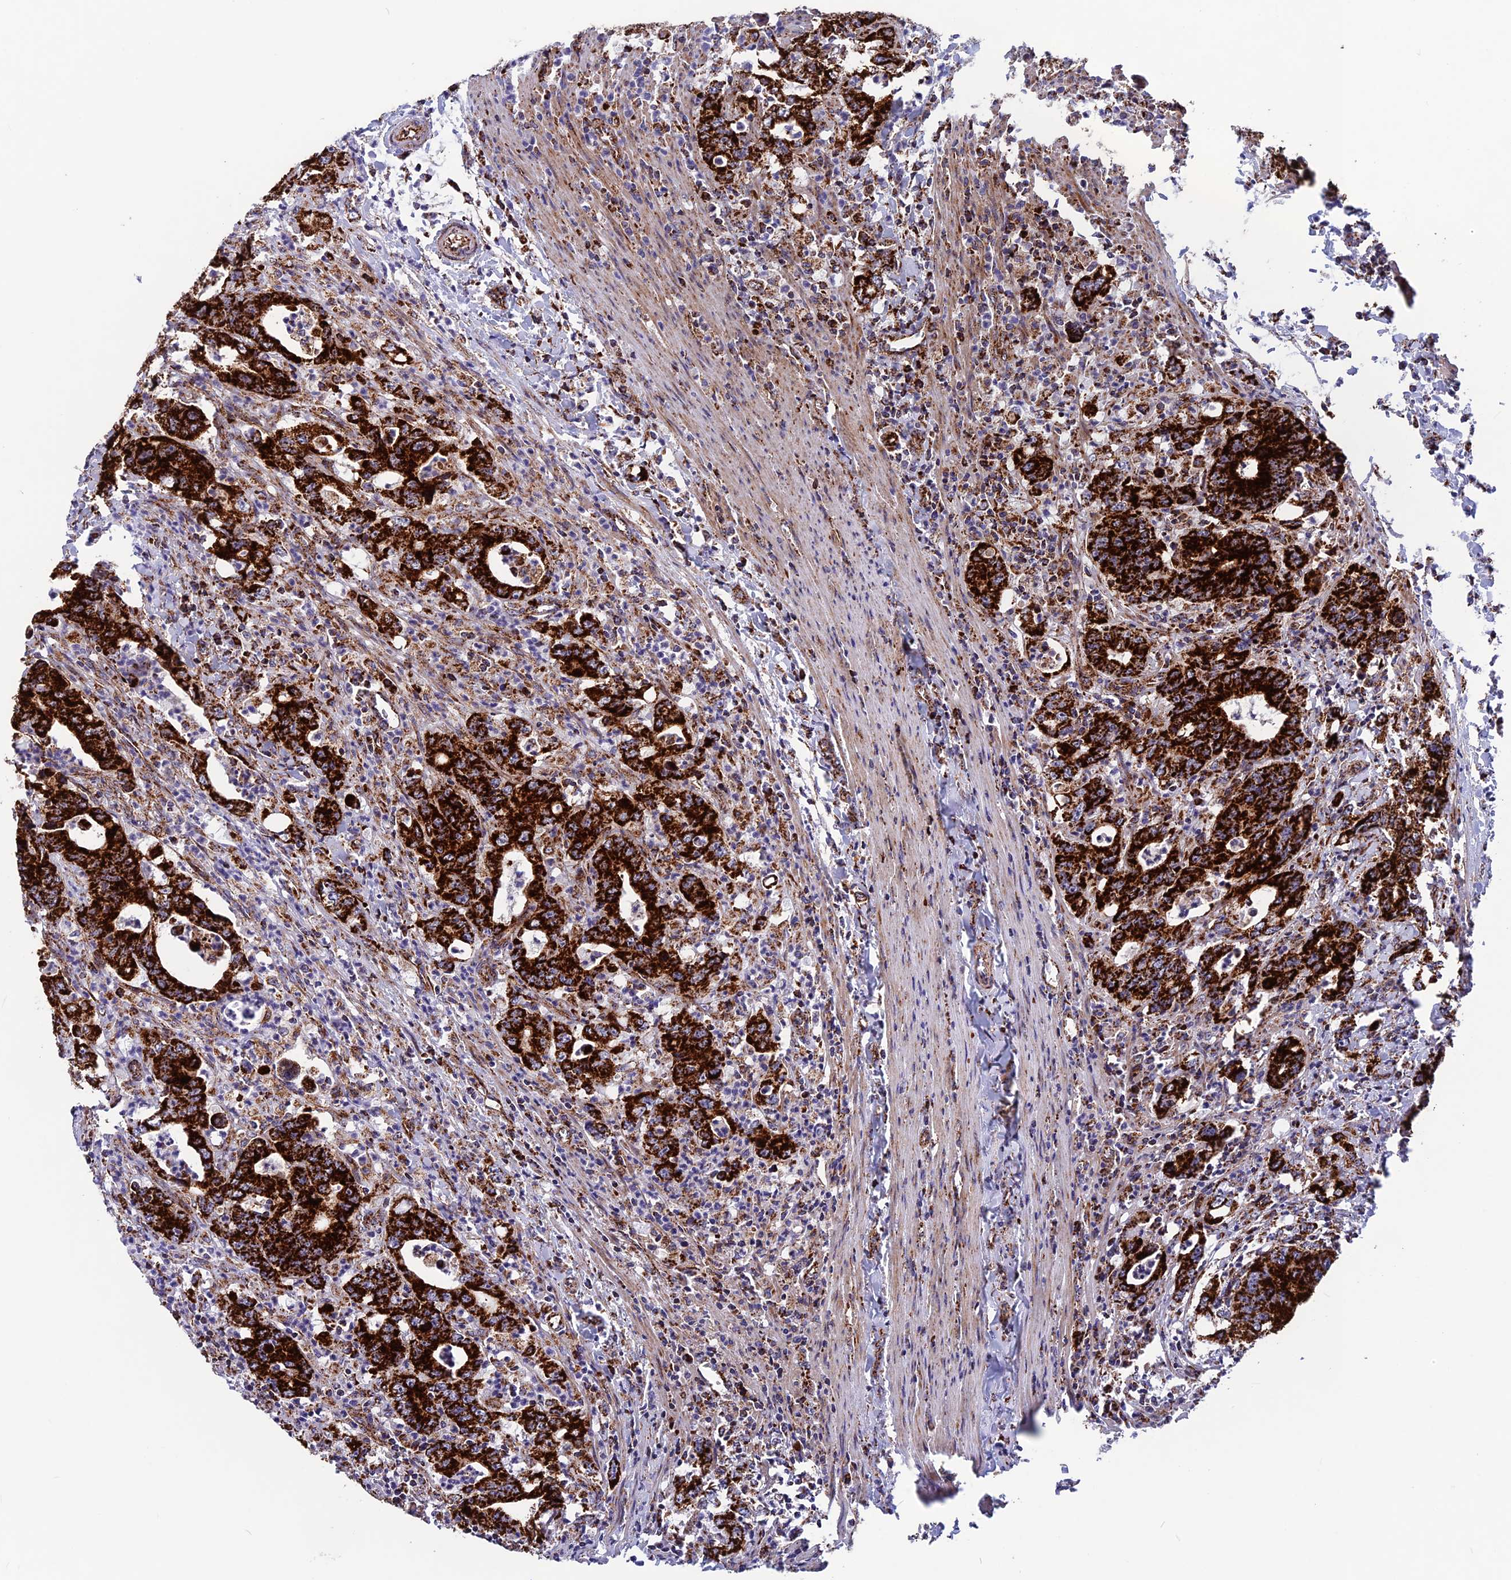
{"staining": {"intensity": "strong", "quantity": ">75%", "location": "cytoplasmic/membranous"}, "tissue": "colorectal cancer", "cell_type": "Tumor cells", "image_type": "cancer", "snomed": [{"axis": "morphology", "description": "Adenocarcinoma, NOS"}, {"axis": "topography", "description": "Colon"}], "caption": "Immunohistochemistry of colorectal adenocarcinoma displays high levels of strong cytoplasmic/membranous staining in approximately >75% of tumor cells.", "gene": "MRPS18B", "patient": {"sex": "female", "age": 75}}